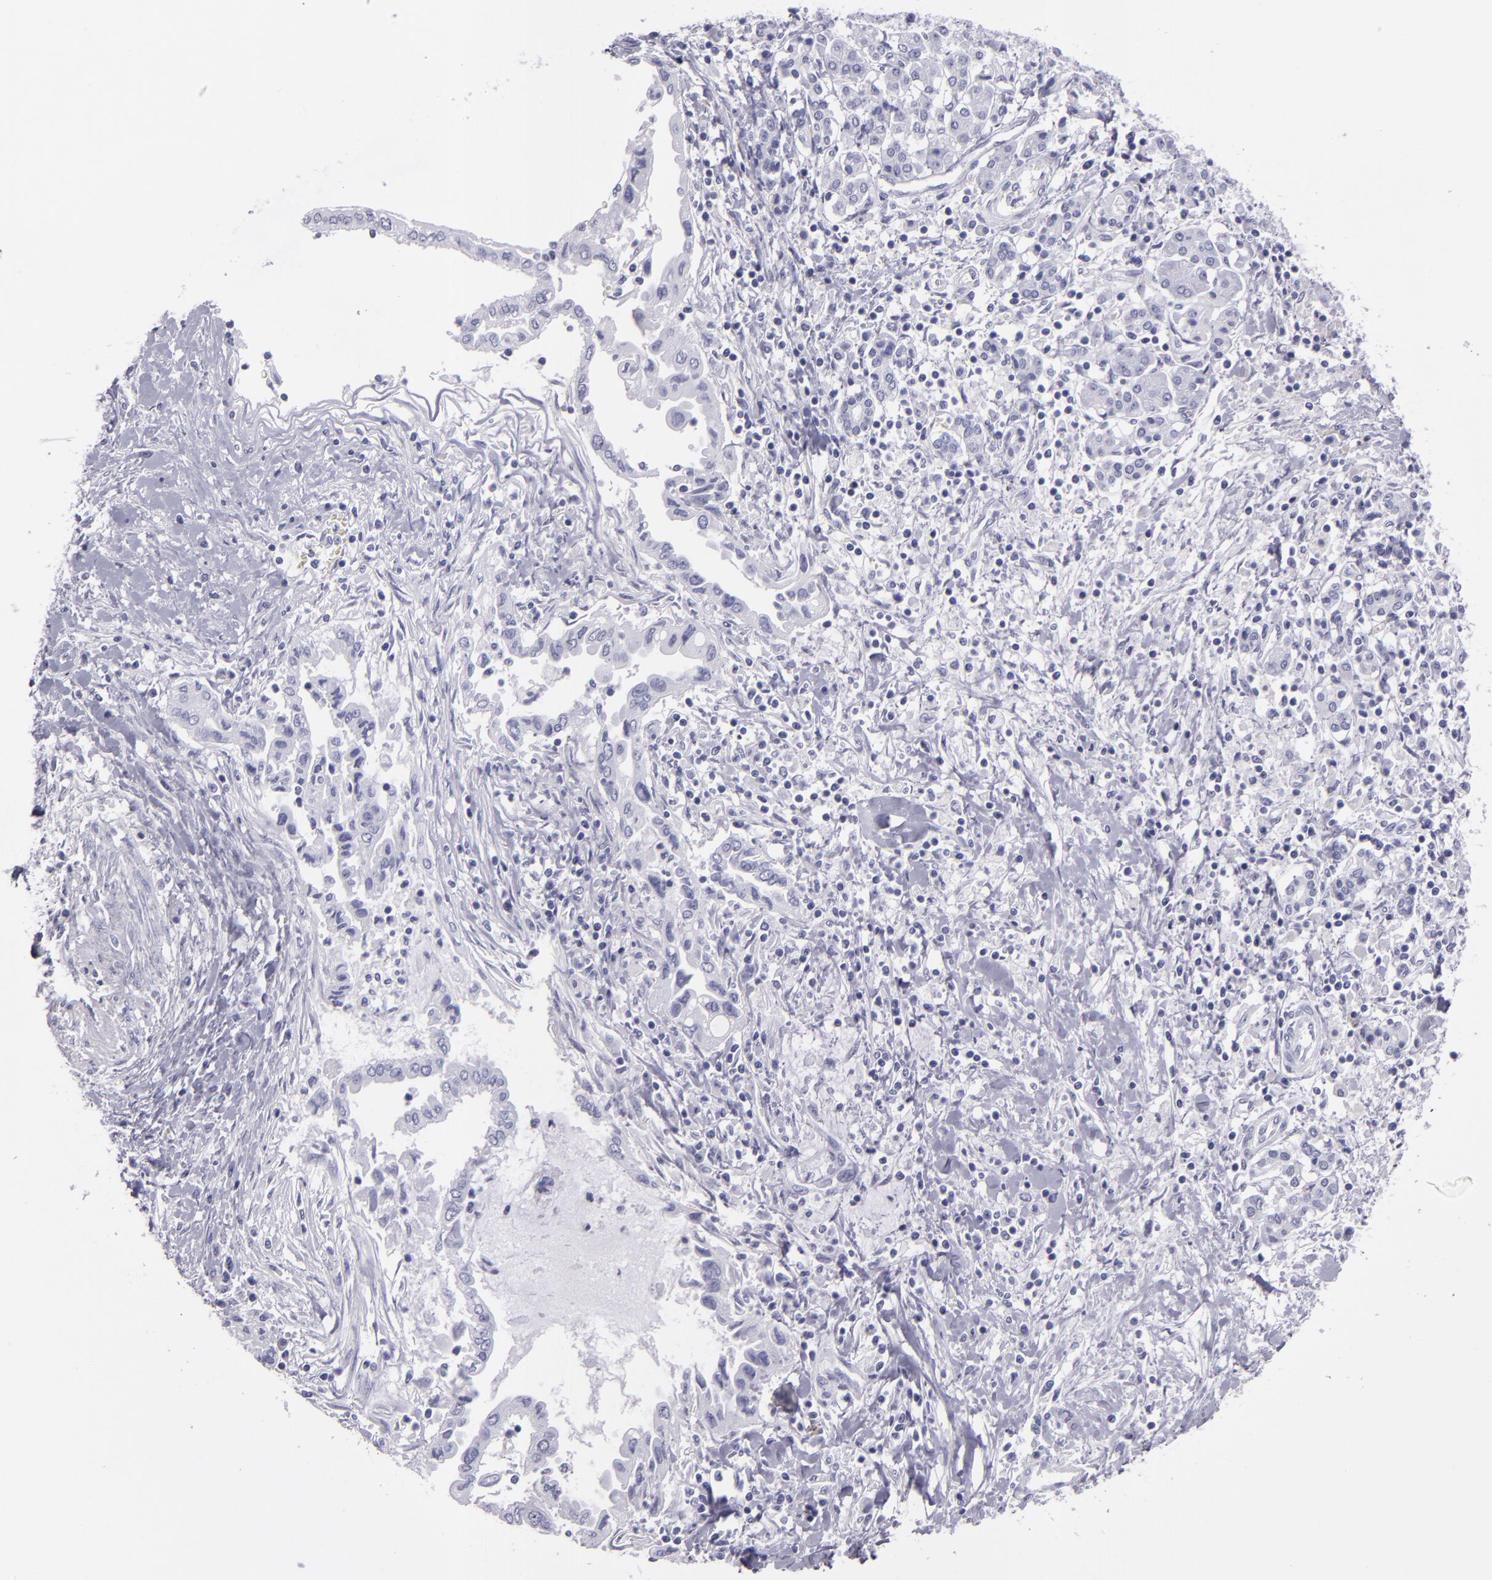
{"staining": {"intensity": "negative", "quantity": "none", "location": "none"}, "tissue": "pancreatic cancer", "cell_type": "Tumor cells", "image_type": "cancer", "snomed": [{"axis": "morphology", "description": "Adenocarcinoma, NOS"}, {"axis": "topography", "description": "Pancreas"}], "caption": "A high-resolution photomicrograph shows immunohistochemistry (IHC) staining of pancreatic cancer, which demonstrates no significant positivity in tumor cells. (Brightfield microscopy of DAB immunohistochemistry at high magnification).", "gene": "CR2", "patient": {"sex": "female", "age": 57}}